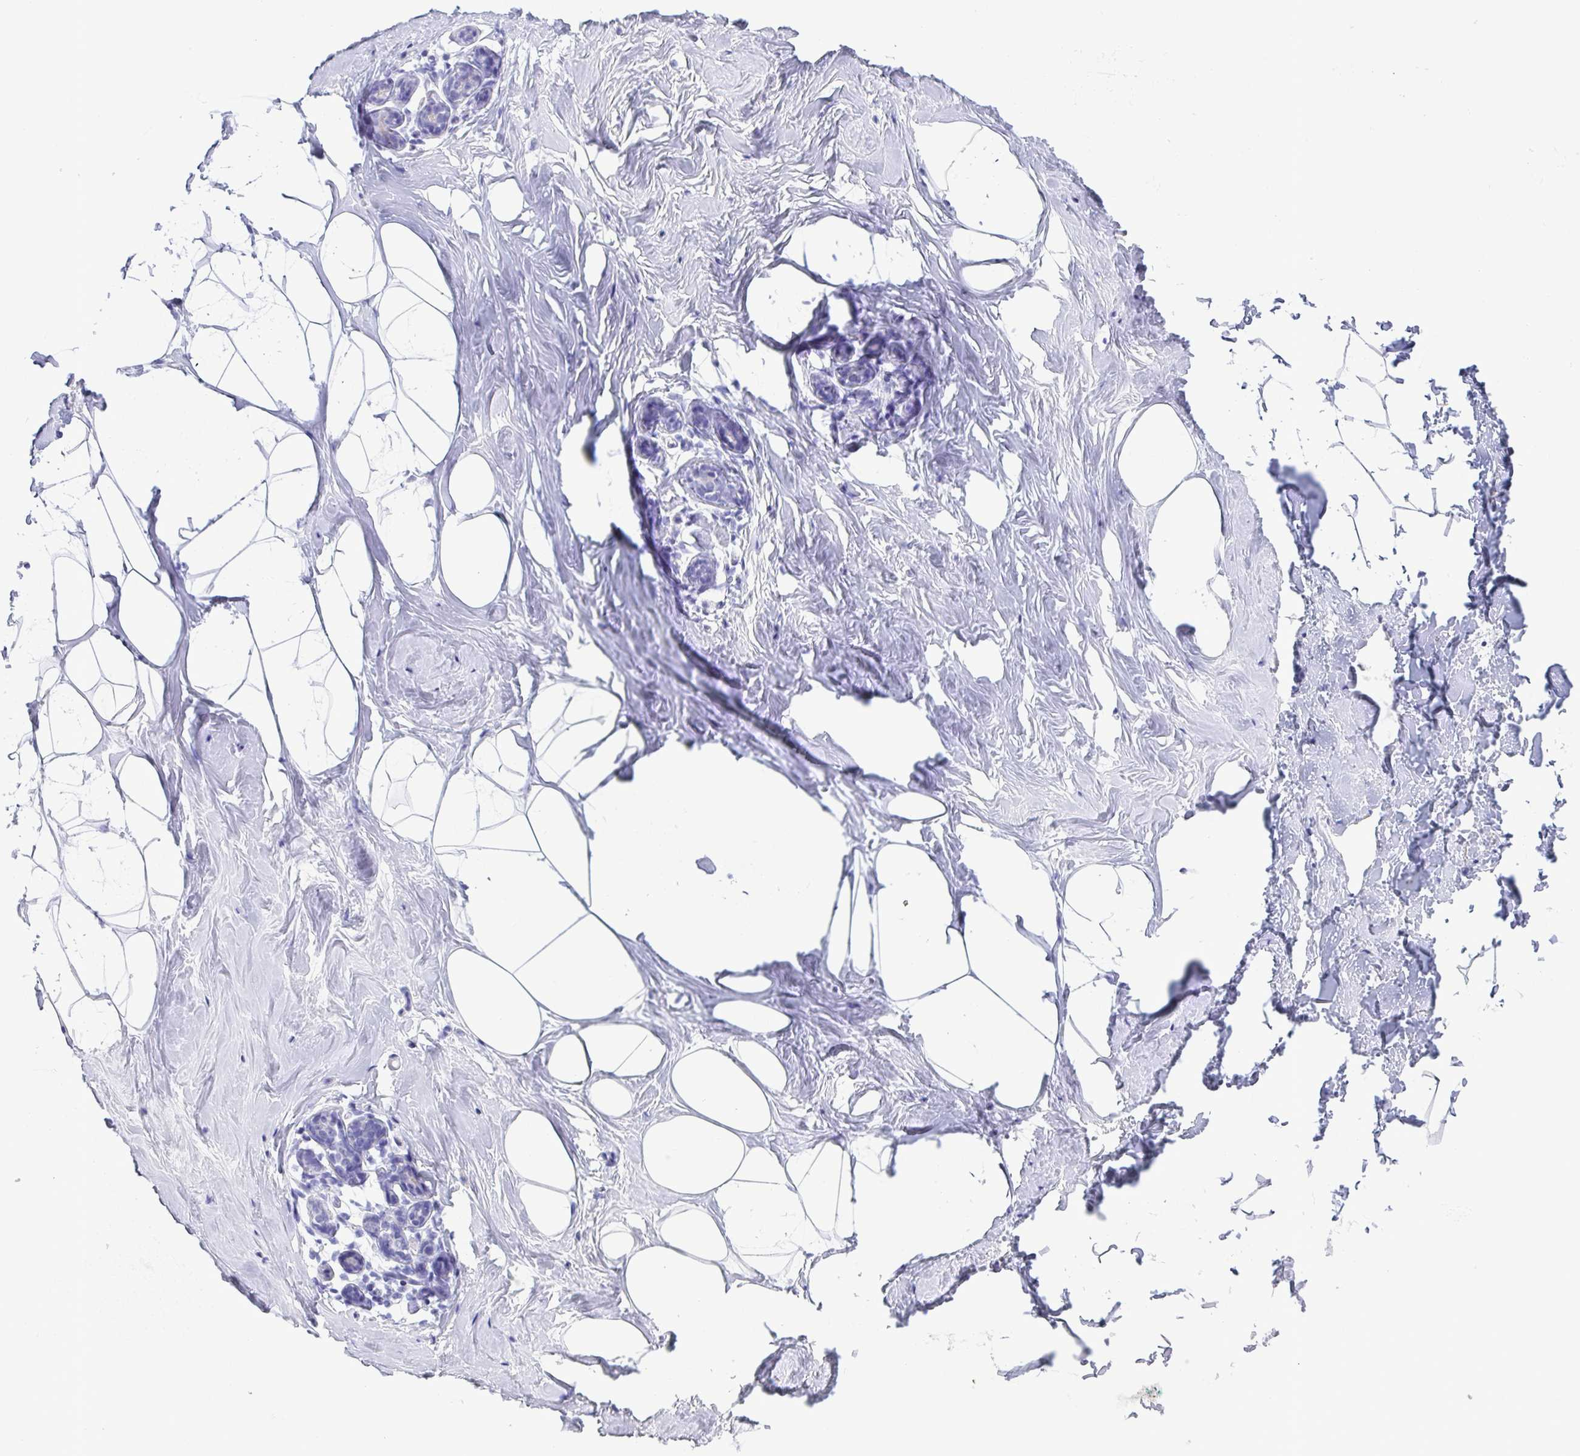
{"staining": {"intensity": "negative", "quantity": "none", "location": "none"}, "tissue": "breast", "cell_type": "Adipocytes", "image_type": "normal", "snomed": [{"axis": "morphology", "description": "Normal tissue, NOS"}, {"axis": "topography", "description": "Breast"}], "caption": "Immunohistochemical staining of benign human breast exhibits no significant staining in adipocytes.", "gene": "TSPY10", "patient": {"sex": "female", "age": 32}}